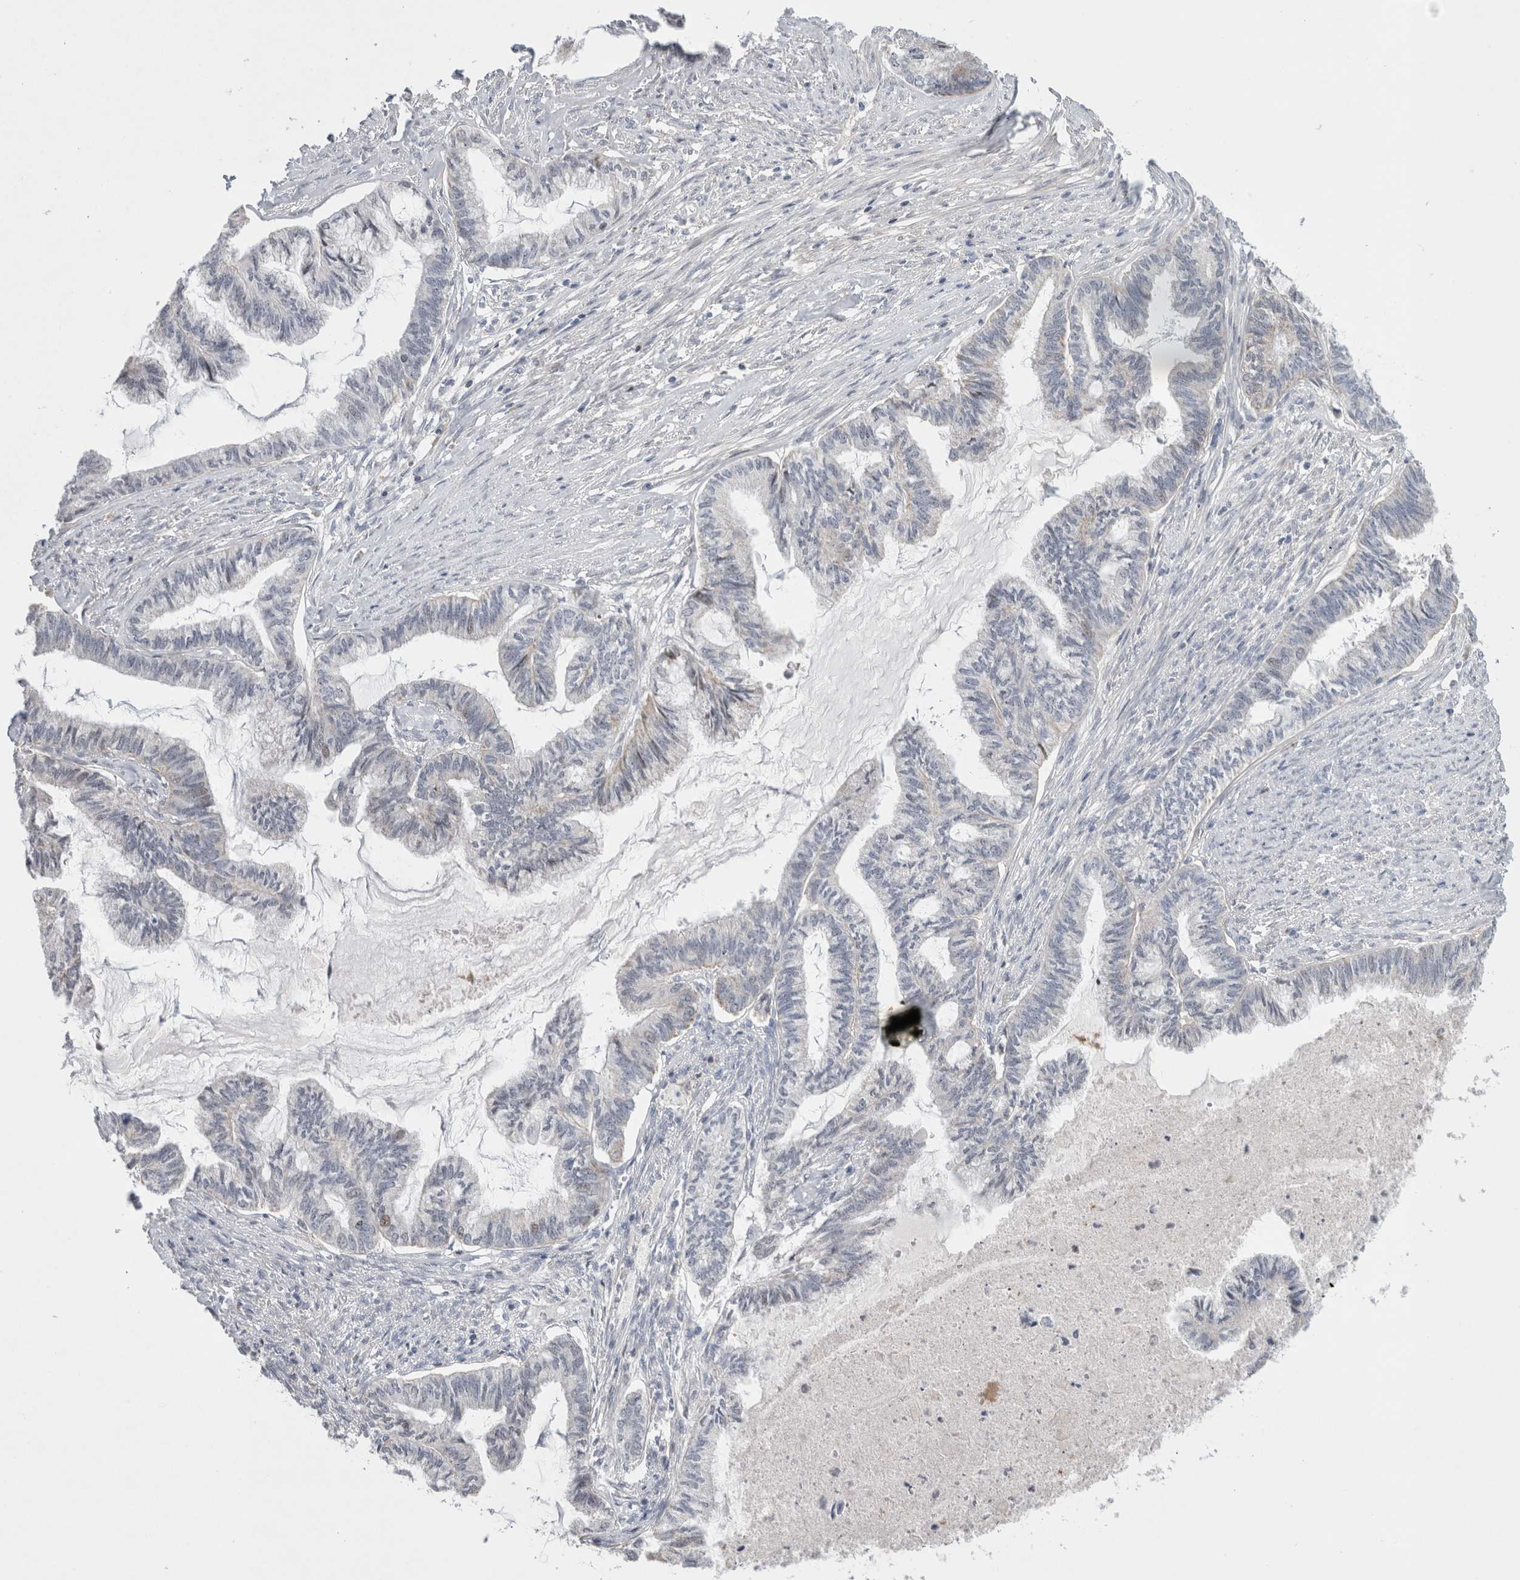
{"staining": {"intensity": "negative", "quantity": "none", "location": "none"}, "tissue": "endometrial cancer", "cell_type": "Tumor cells", "image_type": "cancer", "snomed": [{"axis": "morphology", "description": "Adenocarcinoma, NOS"}, {"axis": "topography", "description": "Endometrium"}], "caption": "This is an immunohistochemistry (IHC) image of endometrial cancer (adenocarcinoma). There is no expression in tumor cells.", "gene": "AGMAT", "patient": {"sex": "female", "age": 86}}